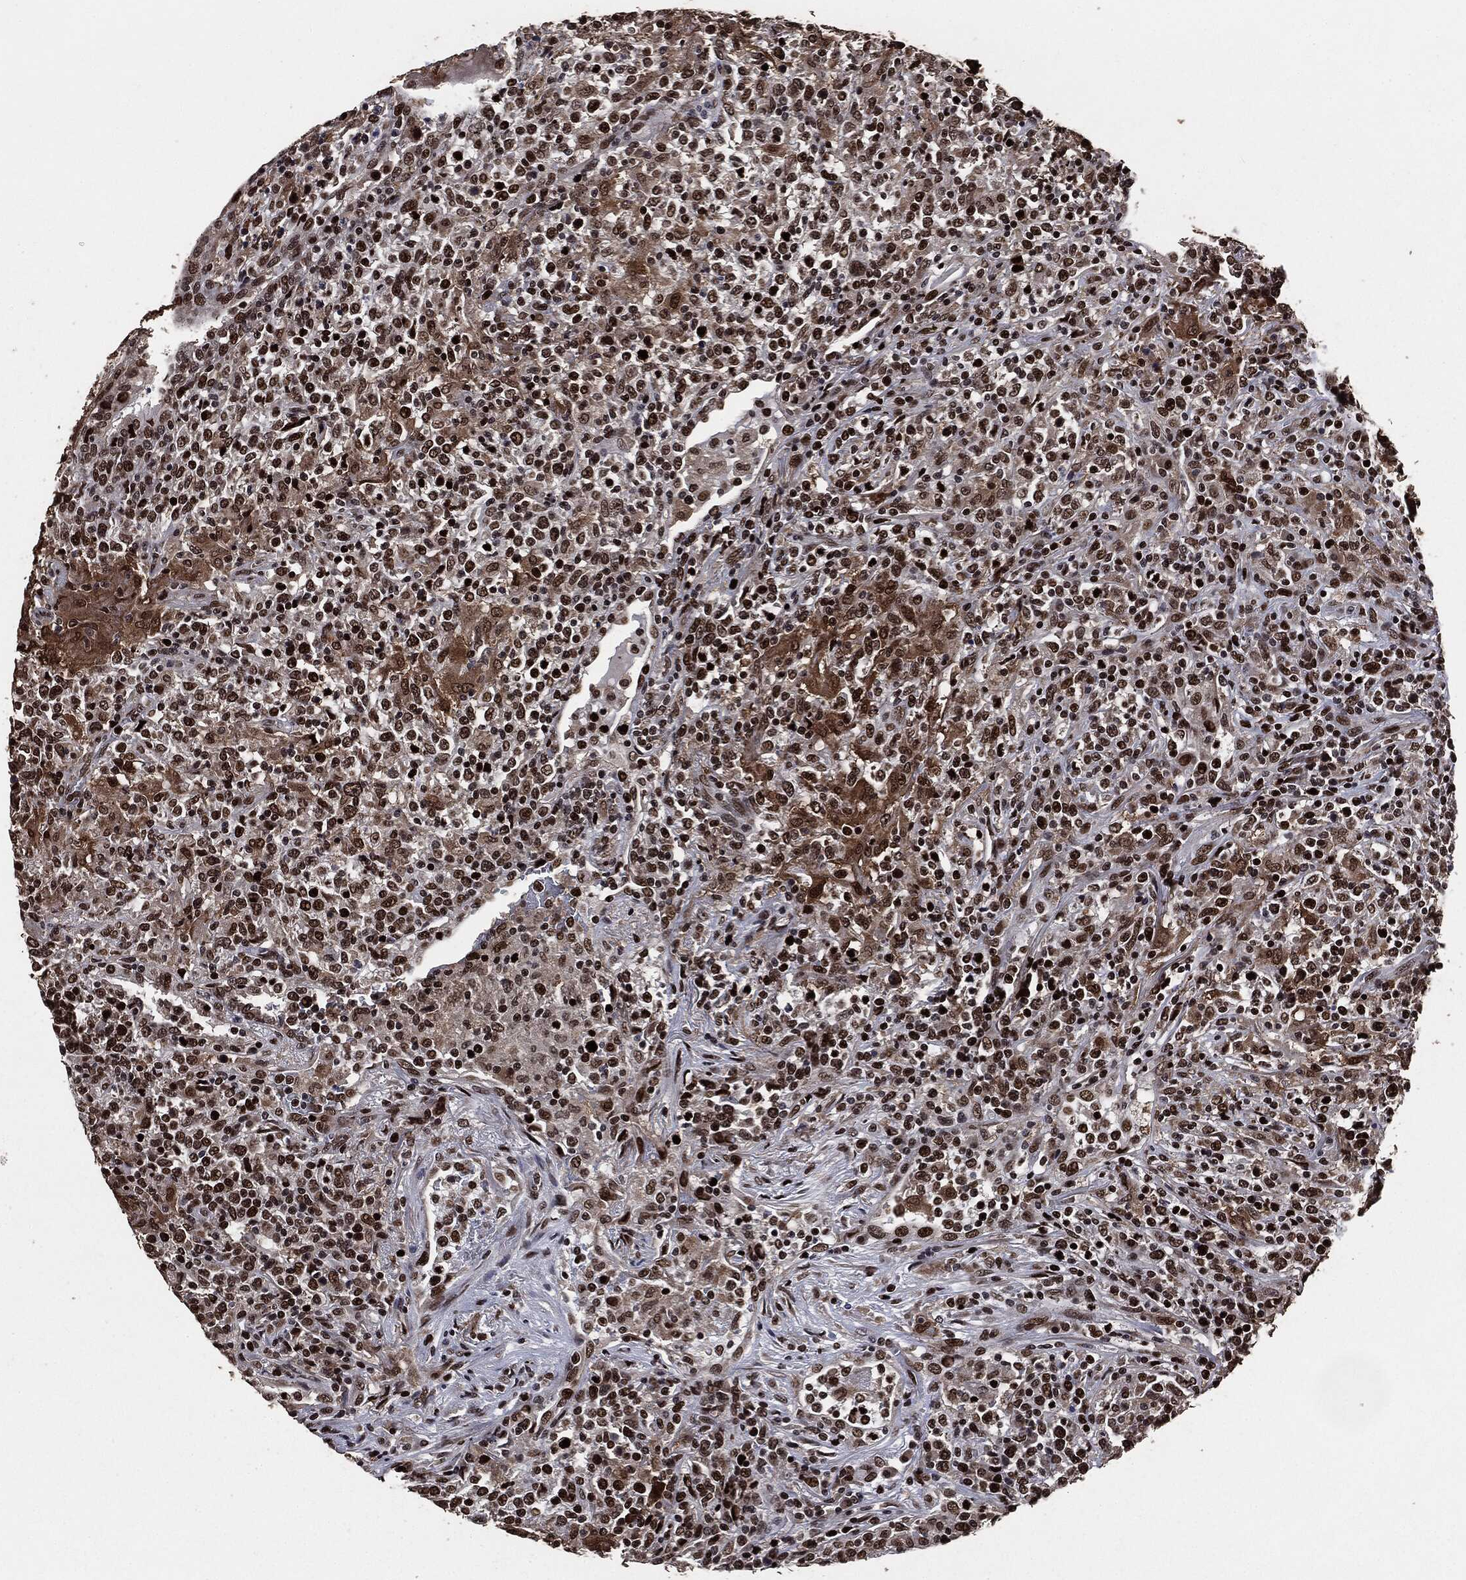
{"staining": {"intensity": "strong", "quantity": ">75%", "location": "nuclear"}, "tissue": "lymphoma", "cell_type": "Tumor cells", "image_type": "cancer", "snomed": [{"axis": "morphology", "description": "Malignant lymphoma, non-Hodgkin's type, High grade"}, {"axis": "topography", "description": "Lung"}], "caption": "Strong nuclear expression is appreciated in approximately >75% of tumor cells in malignant lymphoma, non-Hodgkin's type (high-grade).", "gene": "DVL2", "patient": {"sex": "male", "age": 79}}